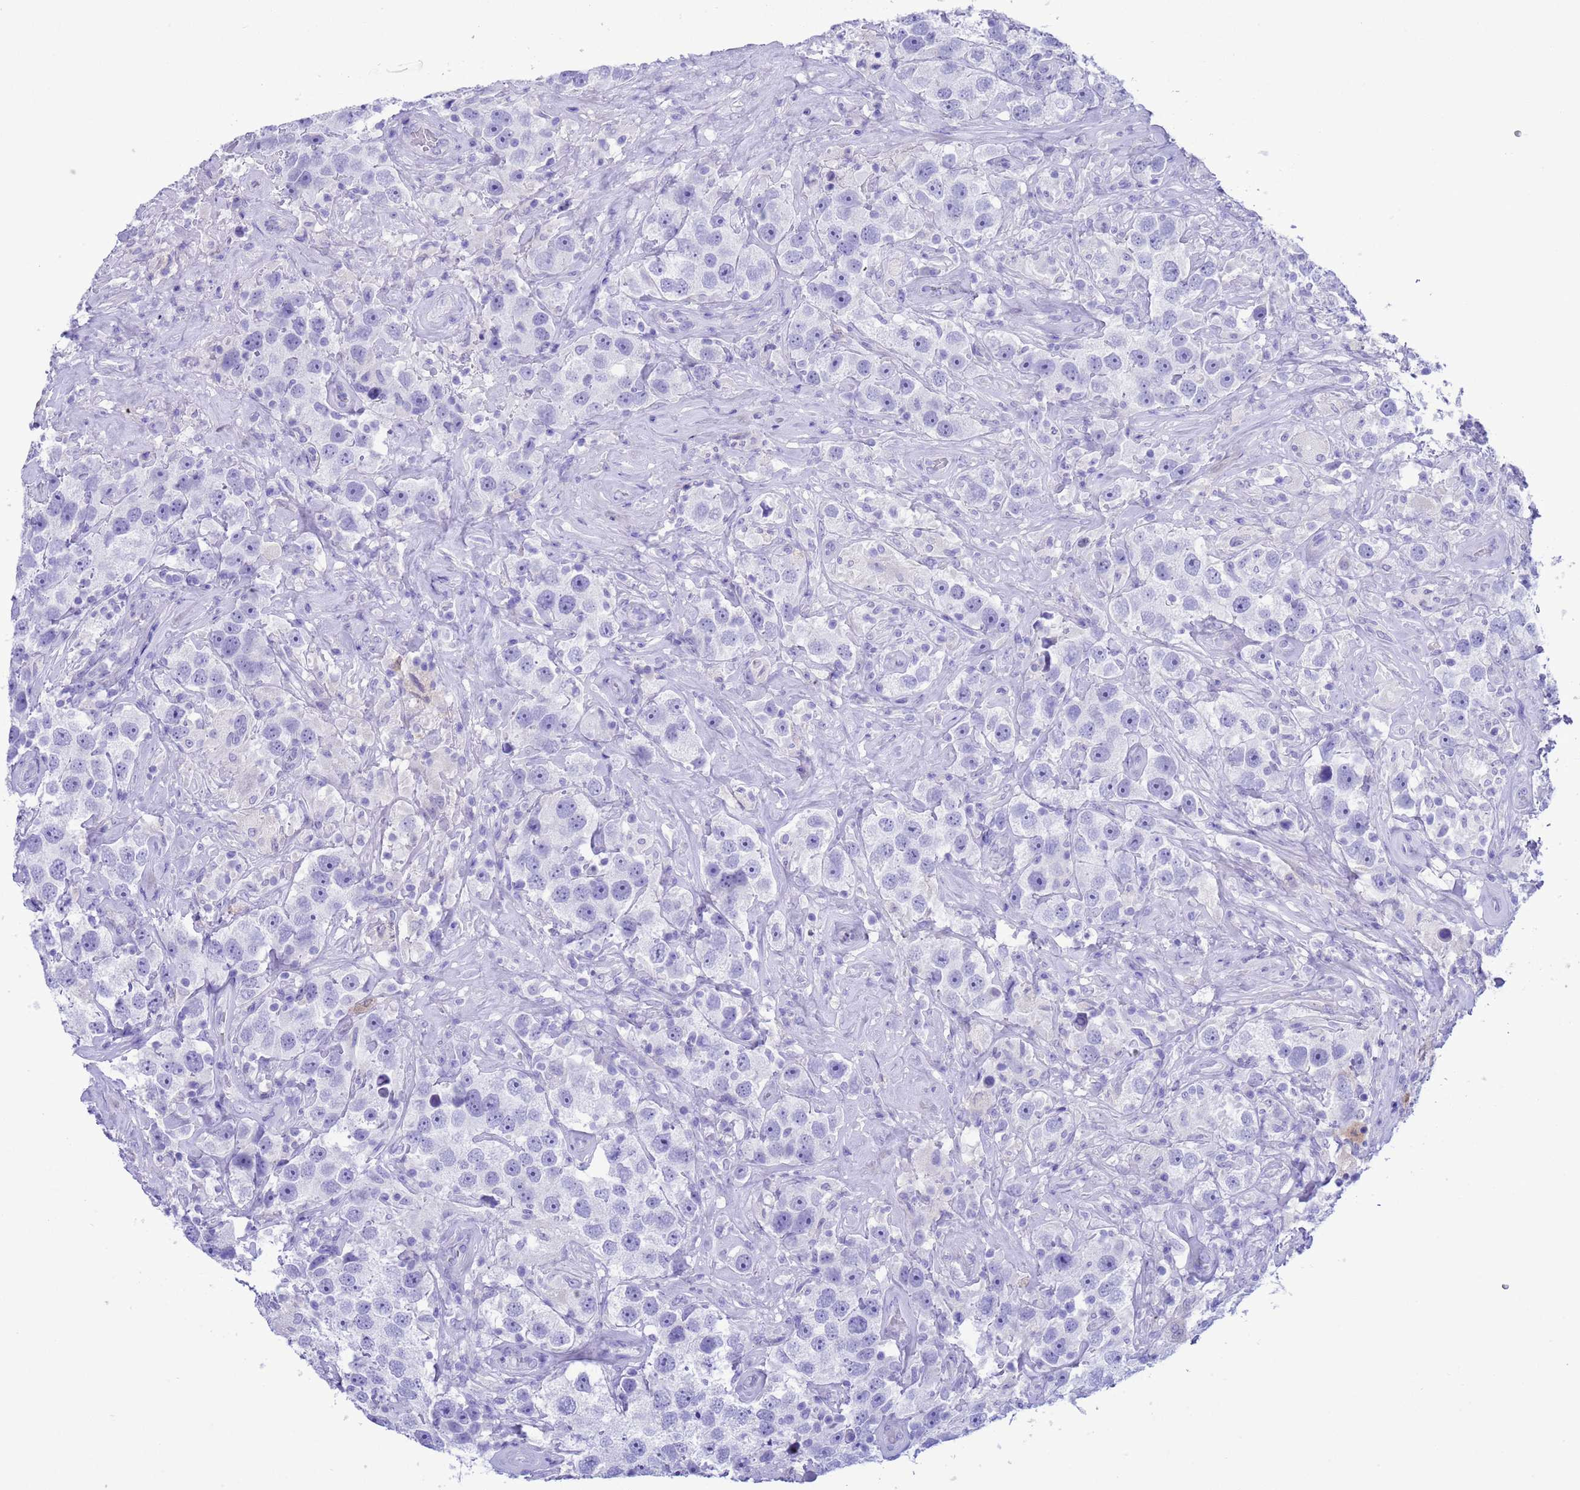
{"staining": {"intensity": "negative", "quantity": "none", "location": "none"}, "tissue": "testis cancer", "cell_type": "Tumor cells", "image_type": "cancer", "snomed": [{"axis": "morphology", "description": "Seminoma, NOS"}, {"axis": "topography", "description": "Testis"}], "caption": "This histopathology image is of testis cancer (seminoma) stained with immunohistochemistry to label a protein in brown with the nuclei are counter-stained blue. There is no staining in tumor cells.", "gene": "GSTM1", "patient": {"sex": "male", "age": 49}}